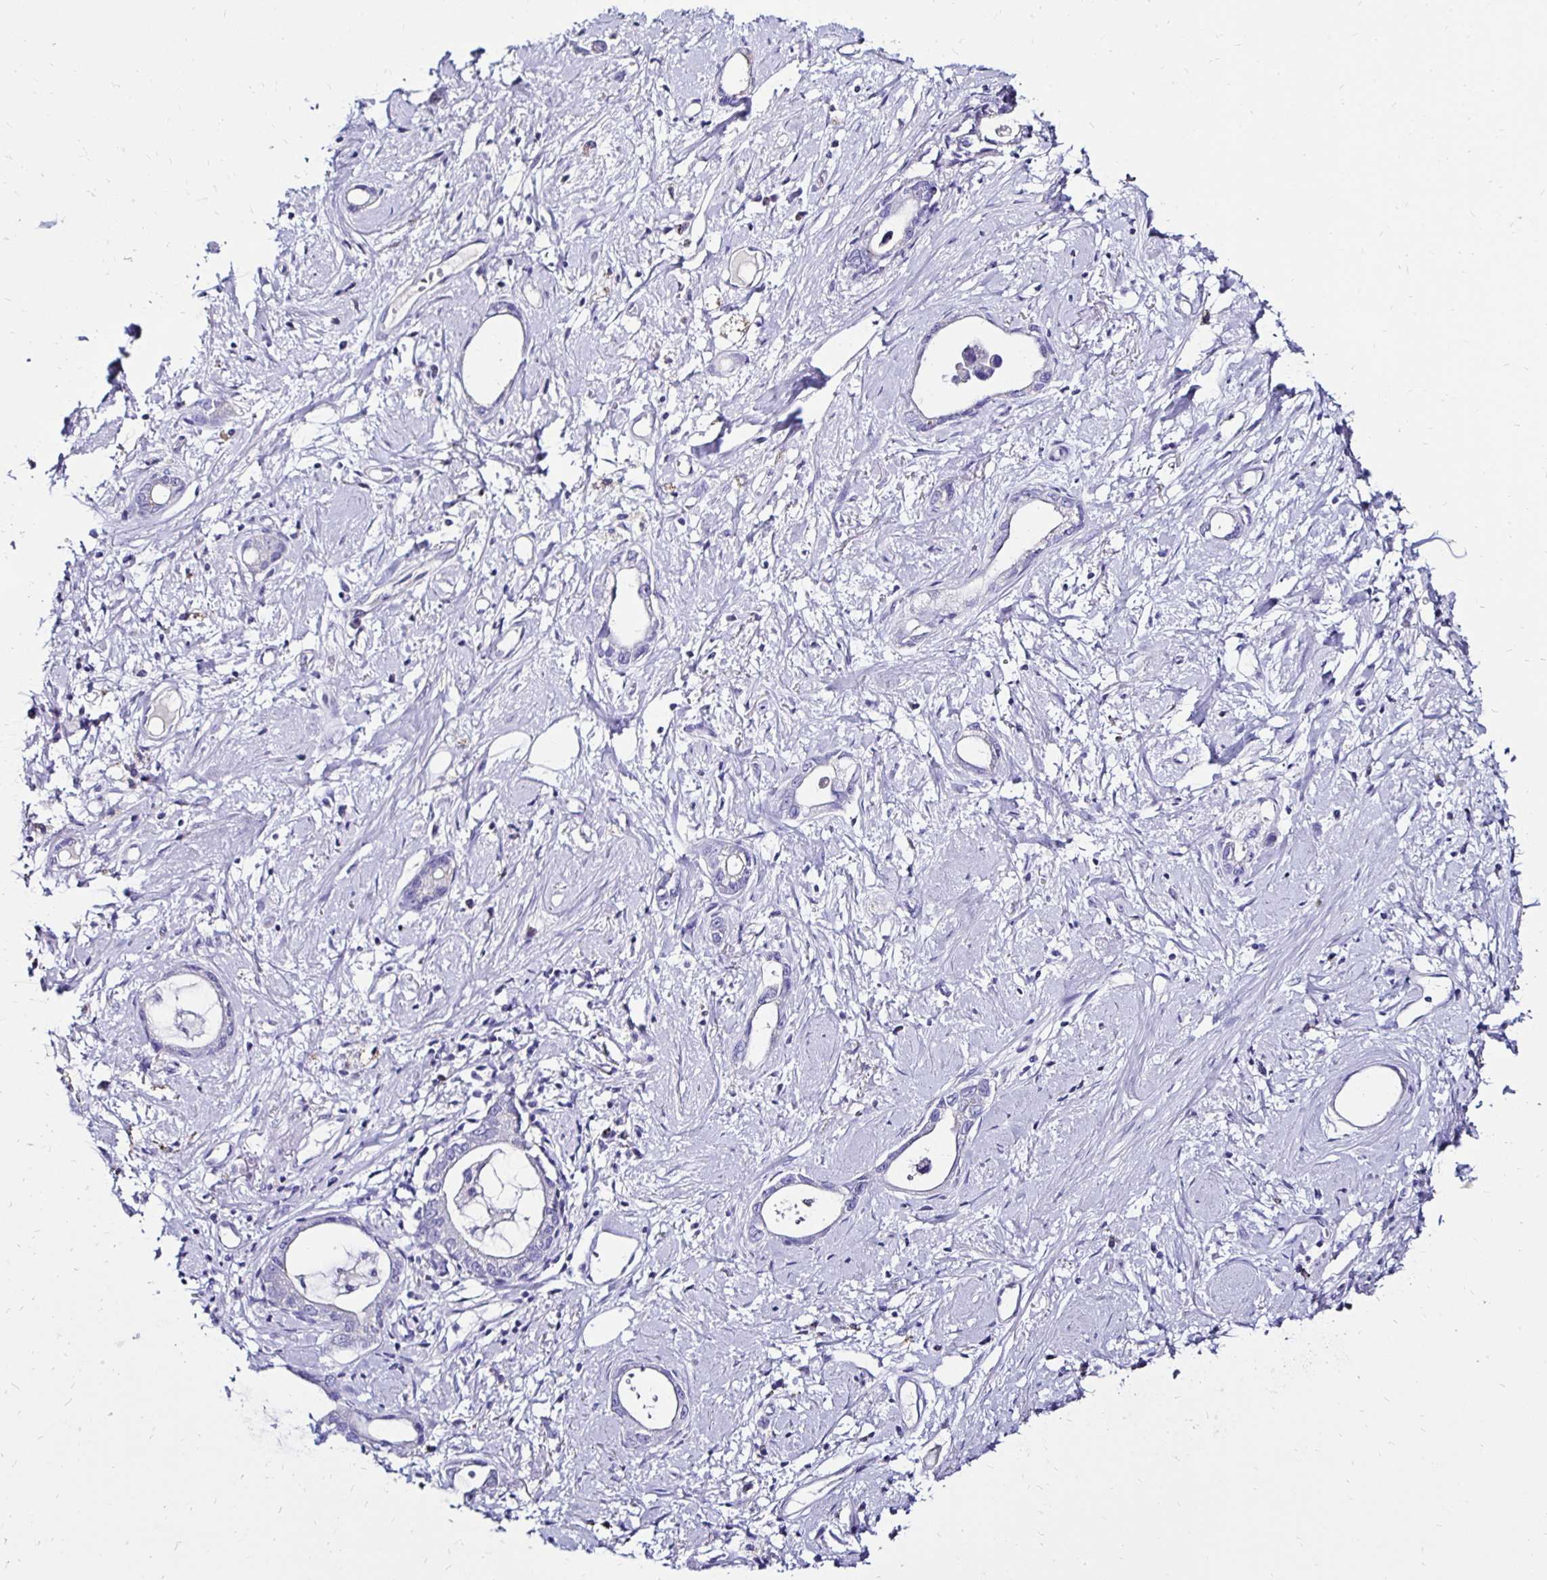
{"staining": {"intensity": "negative", "quantity": "none", "location": "none"}, "tissue": "stomach cancer", "cell_type": "Tumor cells", "image_type": "cancer", "snomed": [{"axis": "morphology", "description": "Adenocarcinoma, NOS"}, {"axis": "topography", "description": "Stomach"}], "caption": "Immunohistochemistry (IHC) histopathology image of human adenocarcinoma (stomach) stained for a protein (brown), which displays no staining in tumor cells. (DAB IHC with hematoxylin counter stain).", "gene": "KCNT1", "patient": {"sex": "male", "age": 55}}